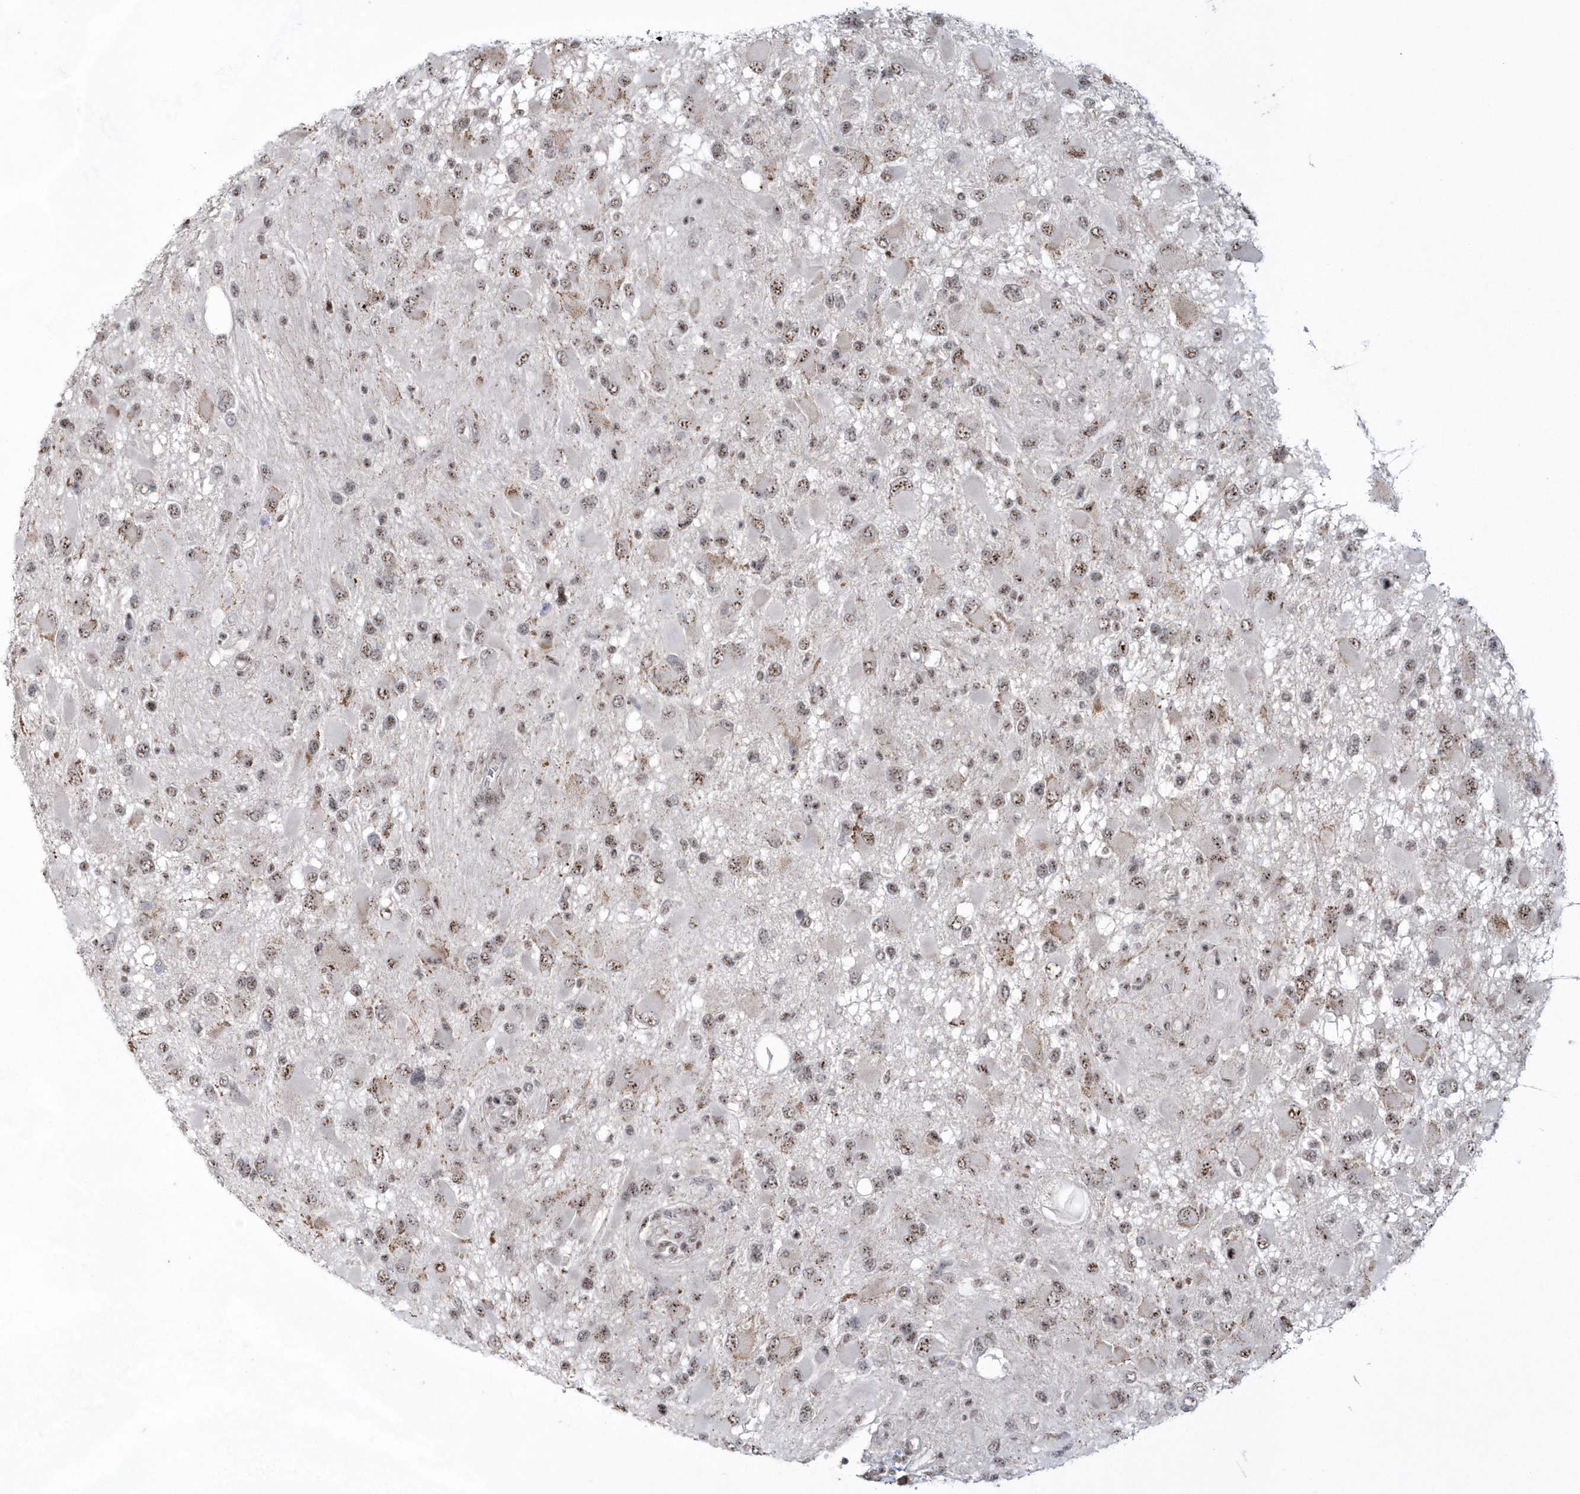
{"staining": {"intensity": "moderate", "quantity": ">75%", "location": "nuclear"}, "tissue": "glioma", "cell_type": "Tumor cells", "image_type": "cancer", "snomed": [{"axis": "morphology", "description": "Glioma, malignant, High grade"}, {"axis": "topography", "description": "Brain"}], "caption": "Immunohistochemical staining of human glioma reveals medium levels of moderate nuclear protein expression in approximately >75% of tumor cells.", "gene": "KDM6B", "patient": {"sex": "male", "age": 53}}